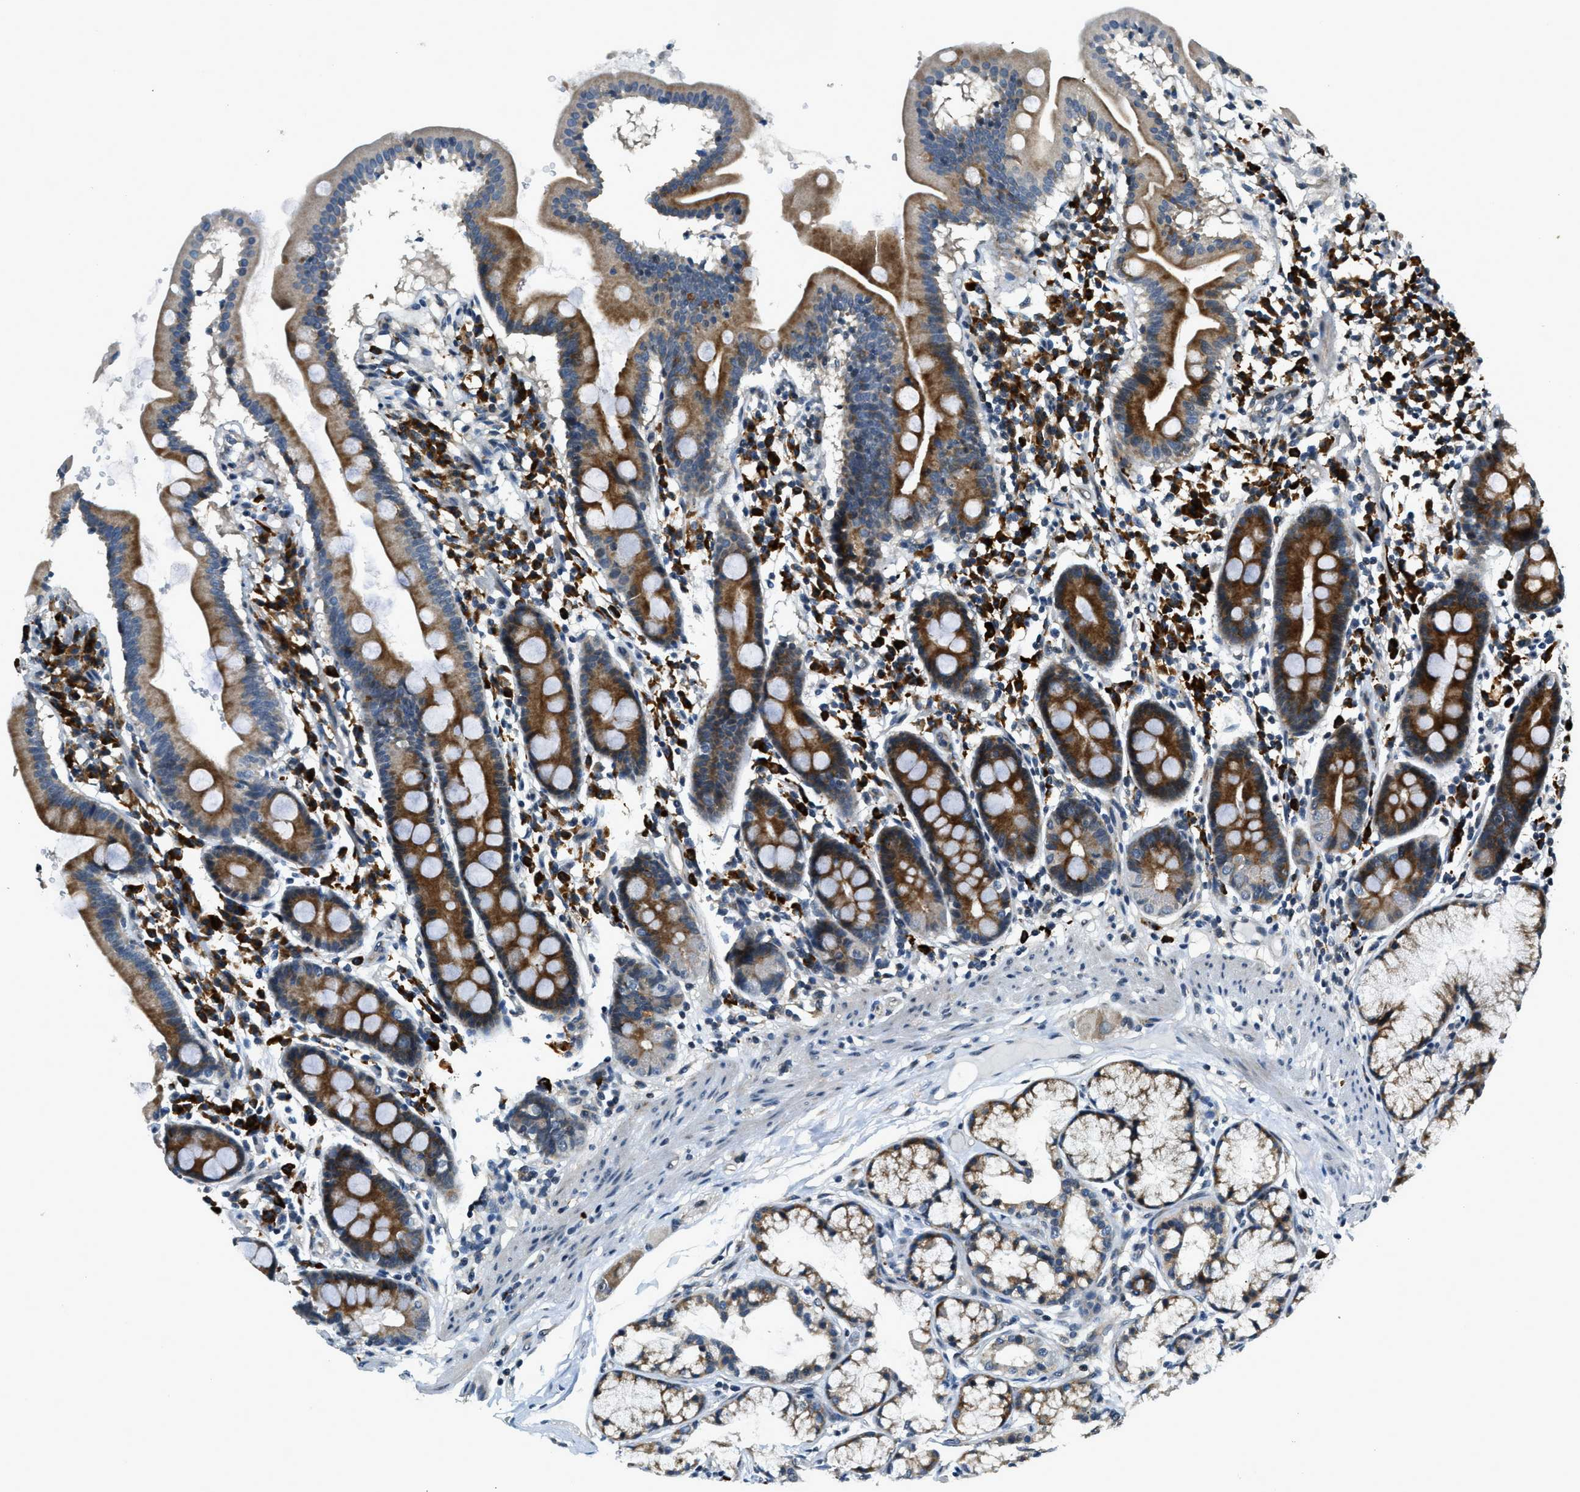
{"staining": {"intensity": "strong", "quantity": ">75%", "location": "cytoplasmic/membranous"}, "tissue": "duodenum", "cell_type": "Glandular cells", "image_type": "normal", "snomed": [{"axis": "morphology", "description": "Normal tissue, NOS"}, {"axis": "topography", "description": "Duodenum"}], "caption": "Strong cytoplasmic/membranous staining for a protein is identified in about >75% of glandular cells of unremarkable duodenum using immunohistochemistry (IHC).", "gene": "HERC2", "patient": {"sex": "male", "age": 50}}